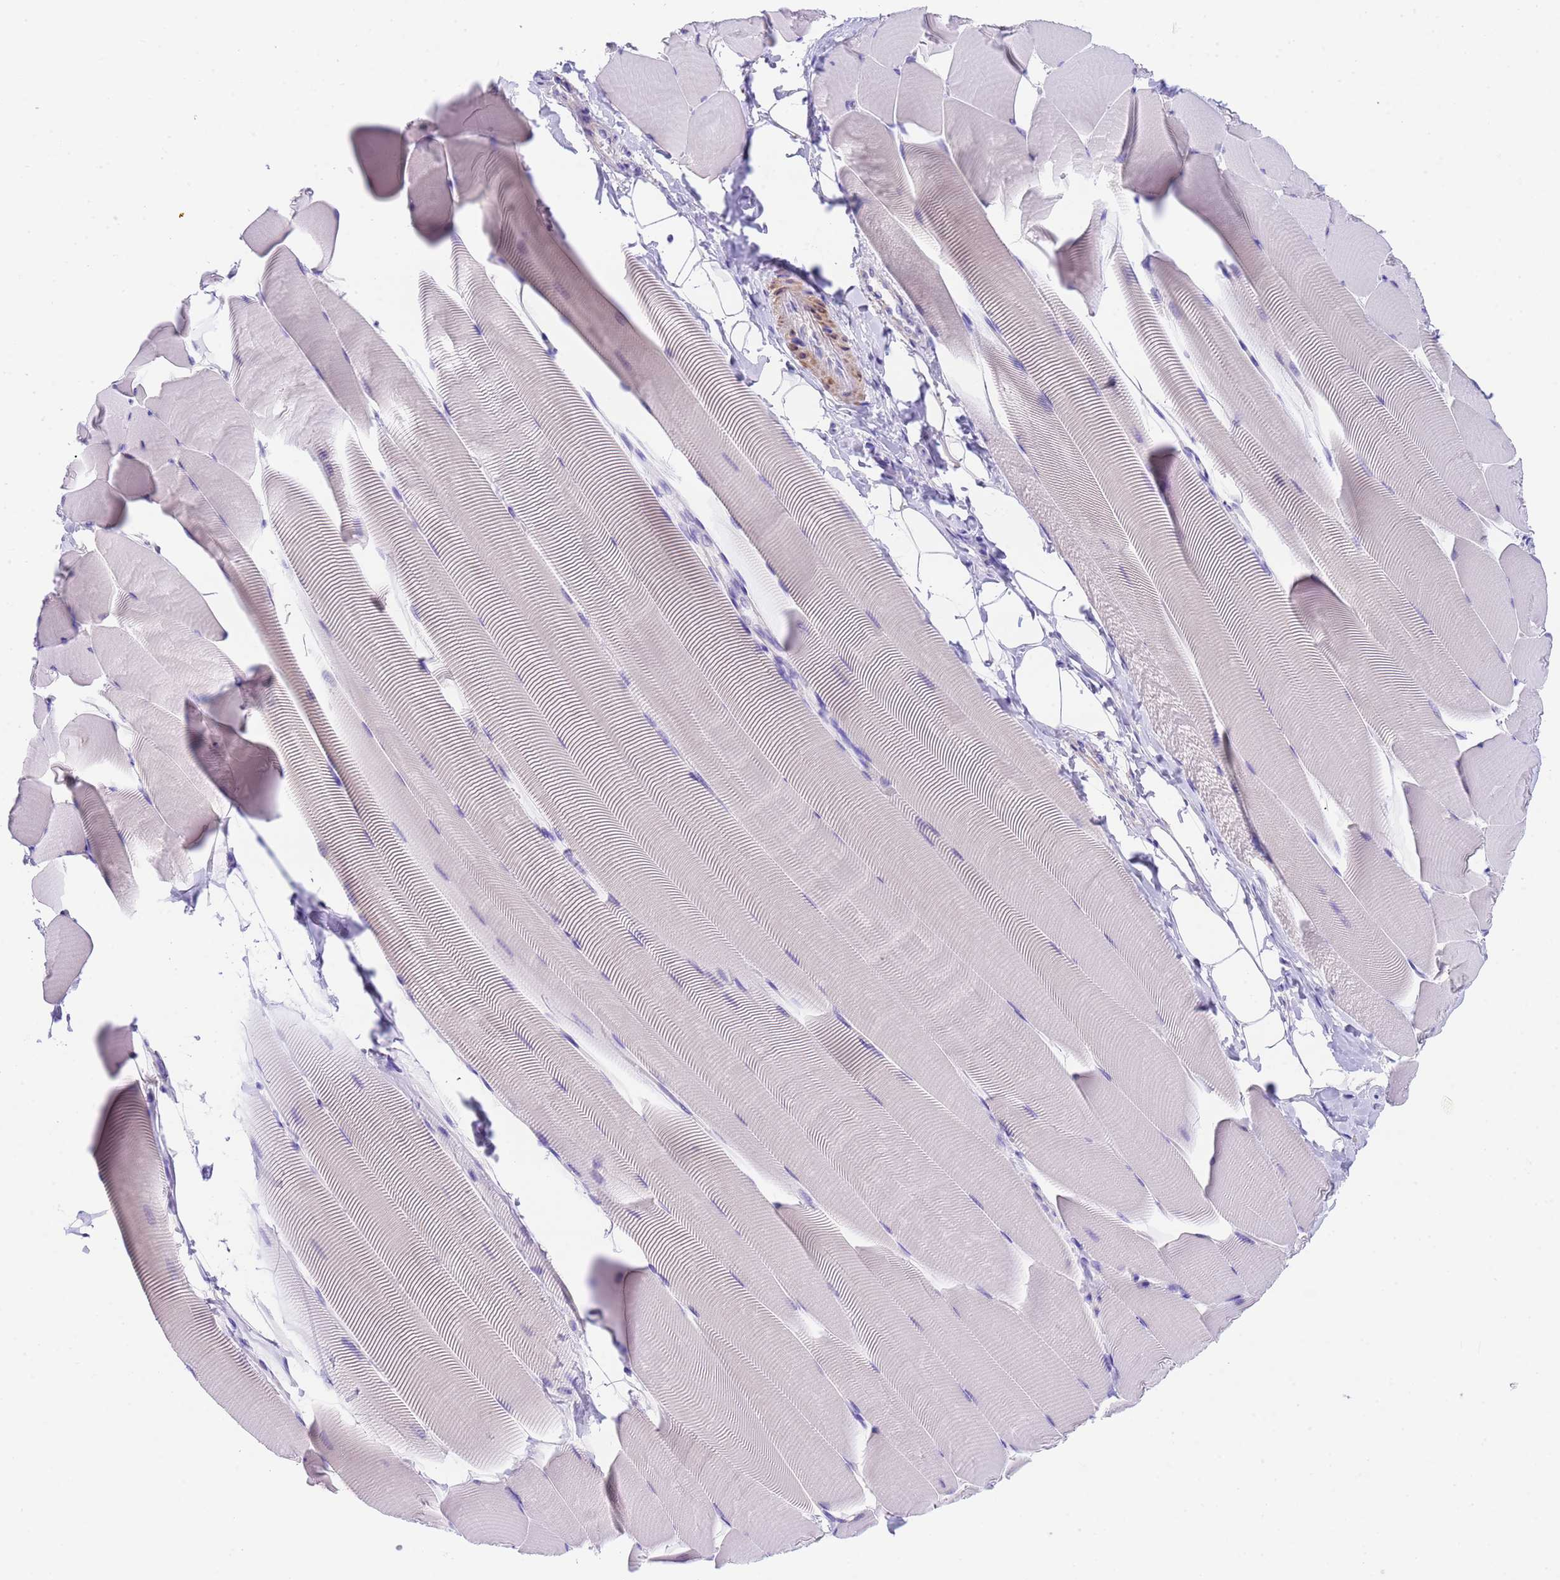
{"staining": {"intensity": "negative", "quantity": "none", "location": "none"}, "tissue": "skeletal muscle", "cell_type": "Myocytes", "image_type": "normal", "snomed": [{"axis": "morphology", "description": "Normal tissue, NOS"}, {"axis": "topography", "description": "Skeletal muscle"}], "caption": "Histopathology image shows no significant protein expression in myocytes of normal skeletal muscle.", "gene": "USP38", "patient": {"sex": "male", "age": 25}}